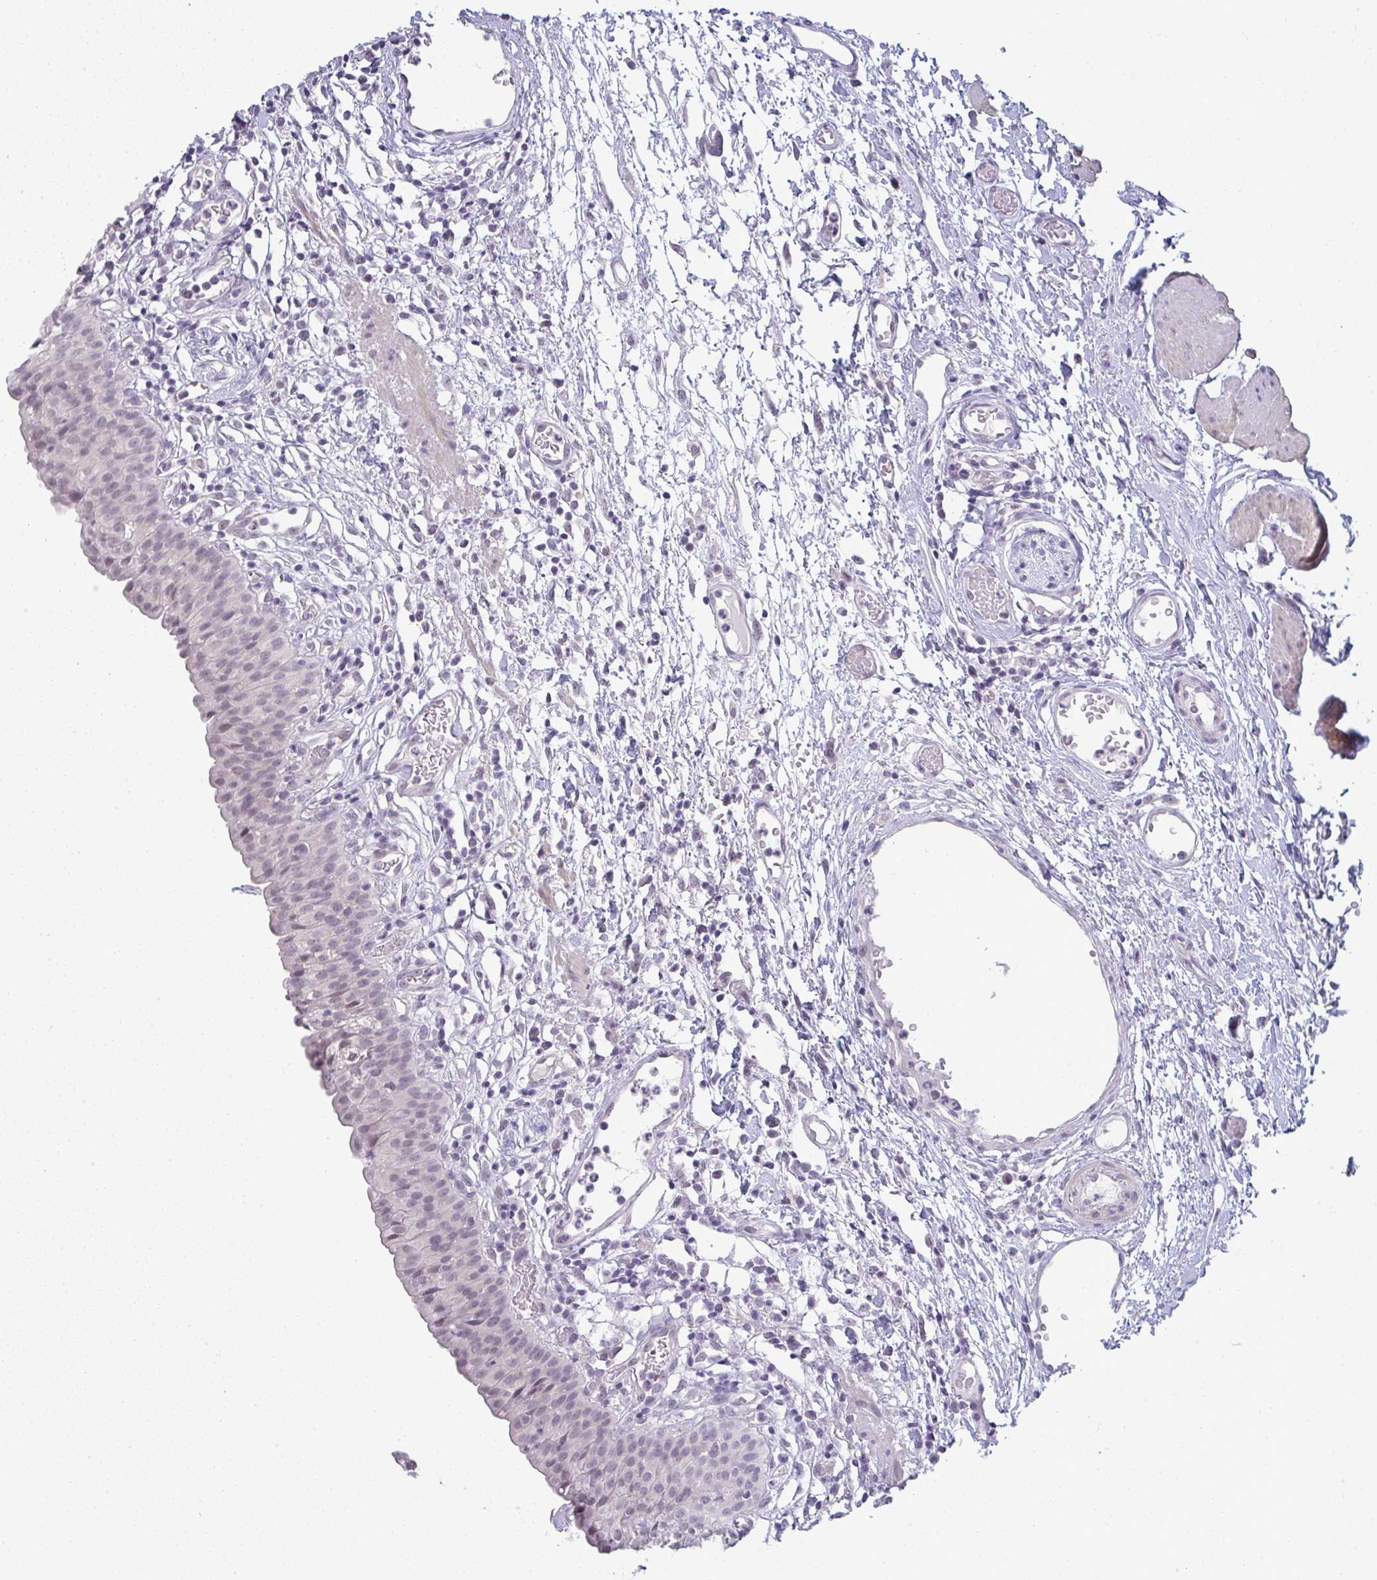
{"staining": {"intensity": "weak", "quantity": "<25%", "location": "nuclear"}, "tissue": "urinary bladder", "cell_type": "Urothelial cells", "image_type": "normal", "snomed": [{"axis": "morphology", "description": "Normal tissue, NOS"}, {"axis": "morphology", "description": "Inflammation, NOS"}, {"axis": "topography", "description": "Urinary bladder"}], "caption": "This micrograph is of unremarkable urinary bladder stained with immunohistochemistry (IHC) to label a protein in brown with the nuclei are counter-stained blue. There is no positivity in urothelial cells.", "gene": "TEX33", "patient": {"sex": "male", "age": 57}}